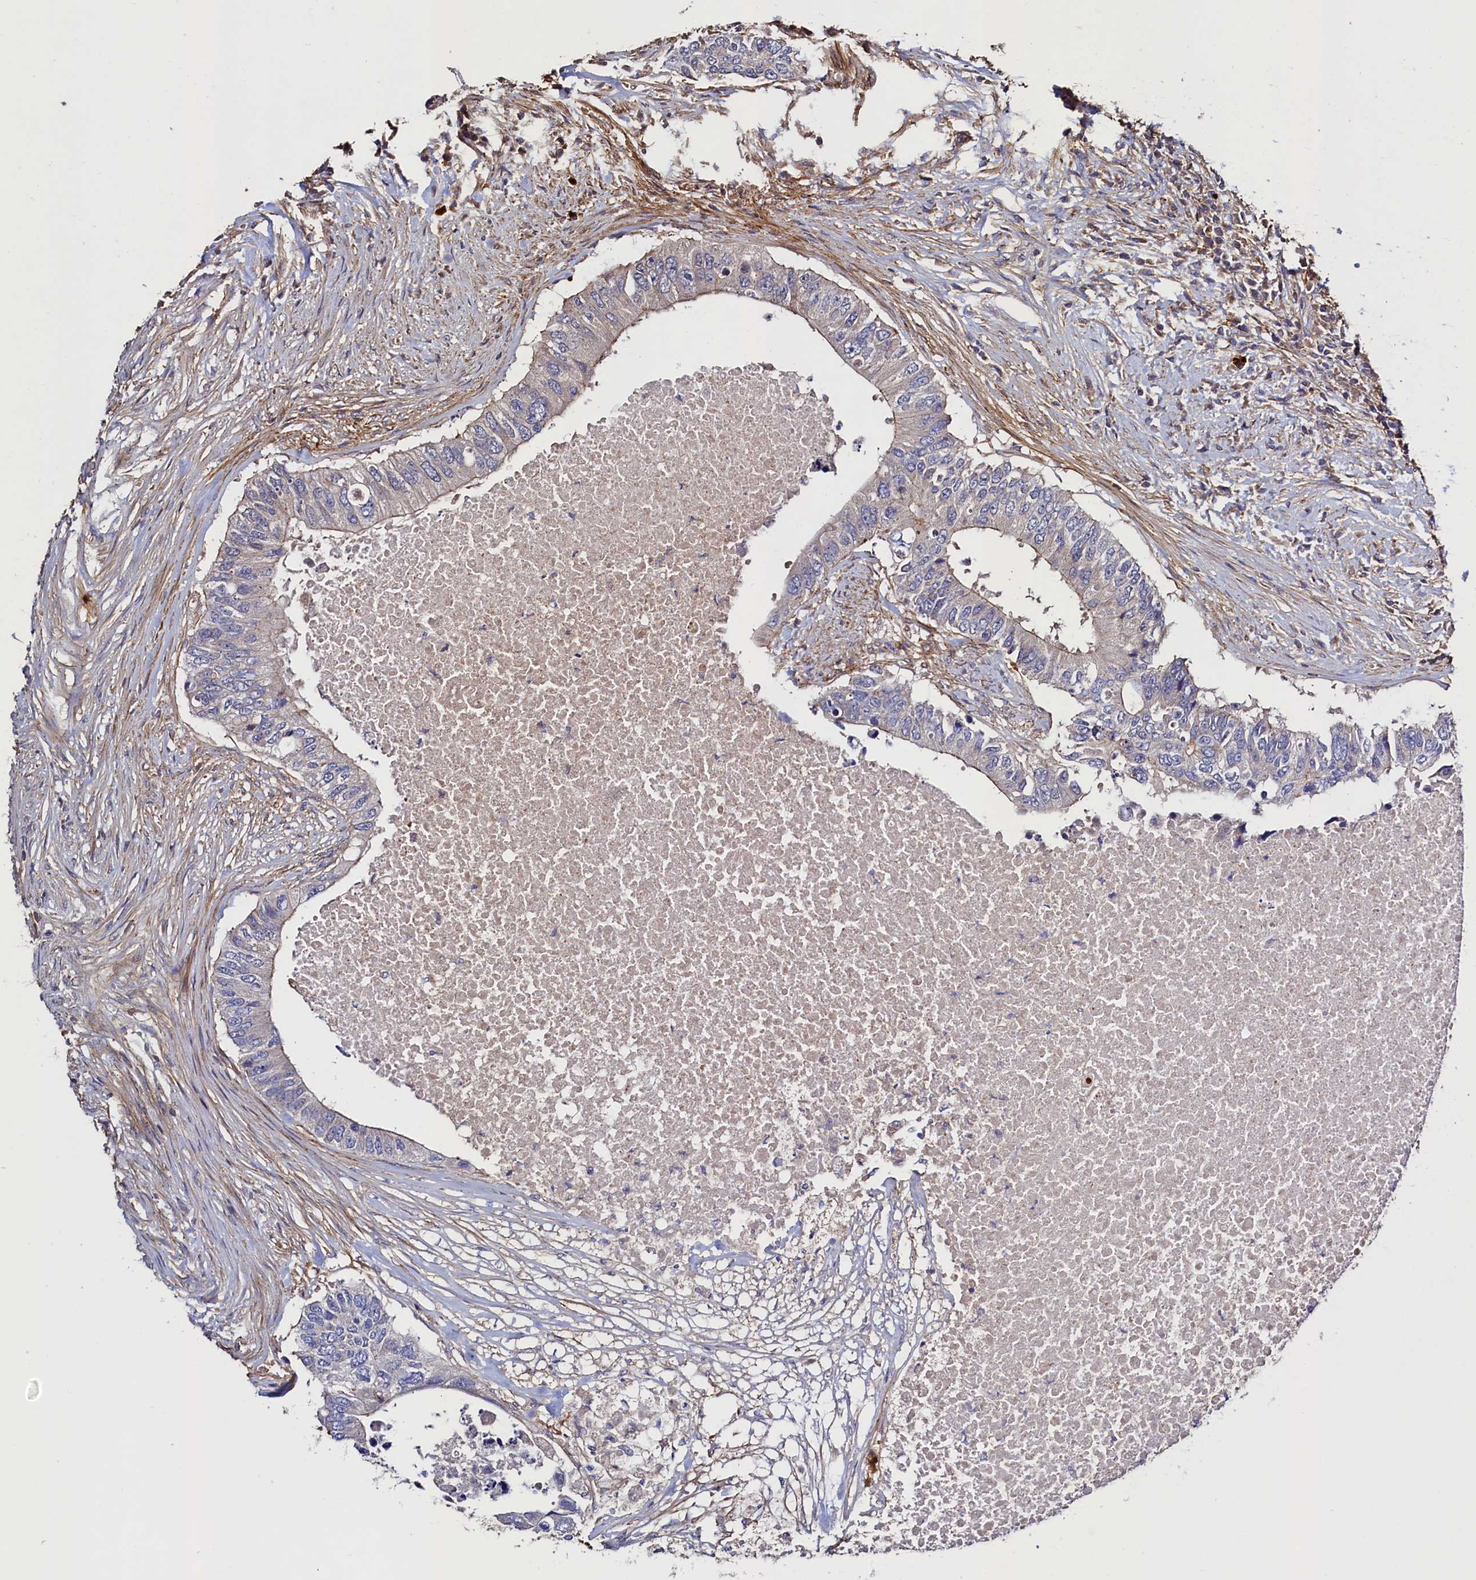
{"staining": {"intensity": "weak", "quantity": "25%-75%", "location": "cytoplasmic/membranous"}, "tissue": "colorectal cancer", "cell_type": "Tumor cells", "image_type": "cancer", "snomed": [{"axis": "morphology", "description": "Adenocarcinoma, NOS"}, {"axis": "topography", "description": "Colon"}], "caption": "Adenocarcinoma (colorectal) stained with immunohistochemistry (IHC) shows weak cytoplasmic/membranous positivity in about 25%-75% of tumor cells. (DAB IHC, brown staining for protein, blue staining for nuclei).", "gene": "DUOXA1", "patient": {"sex": "male", "age": 71}}